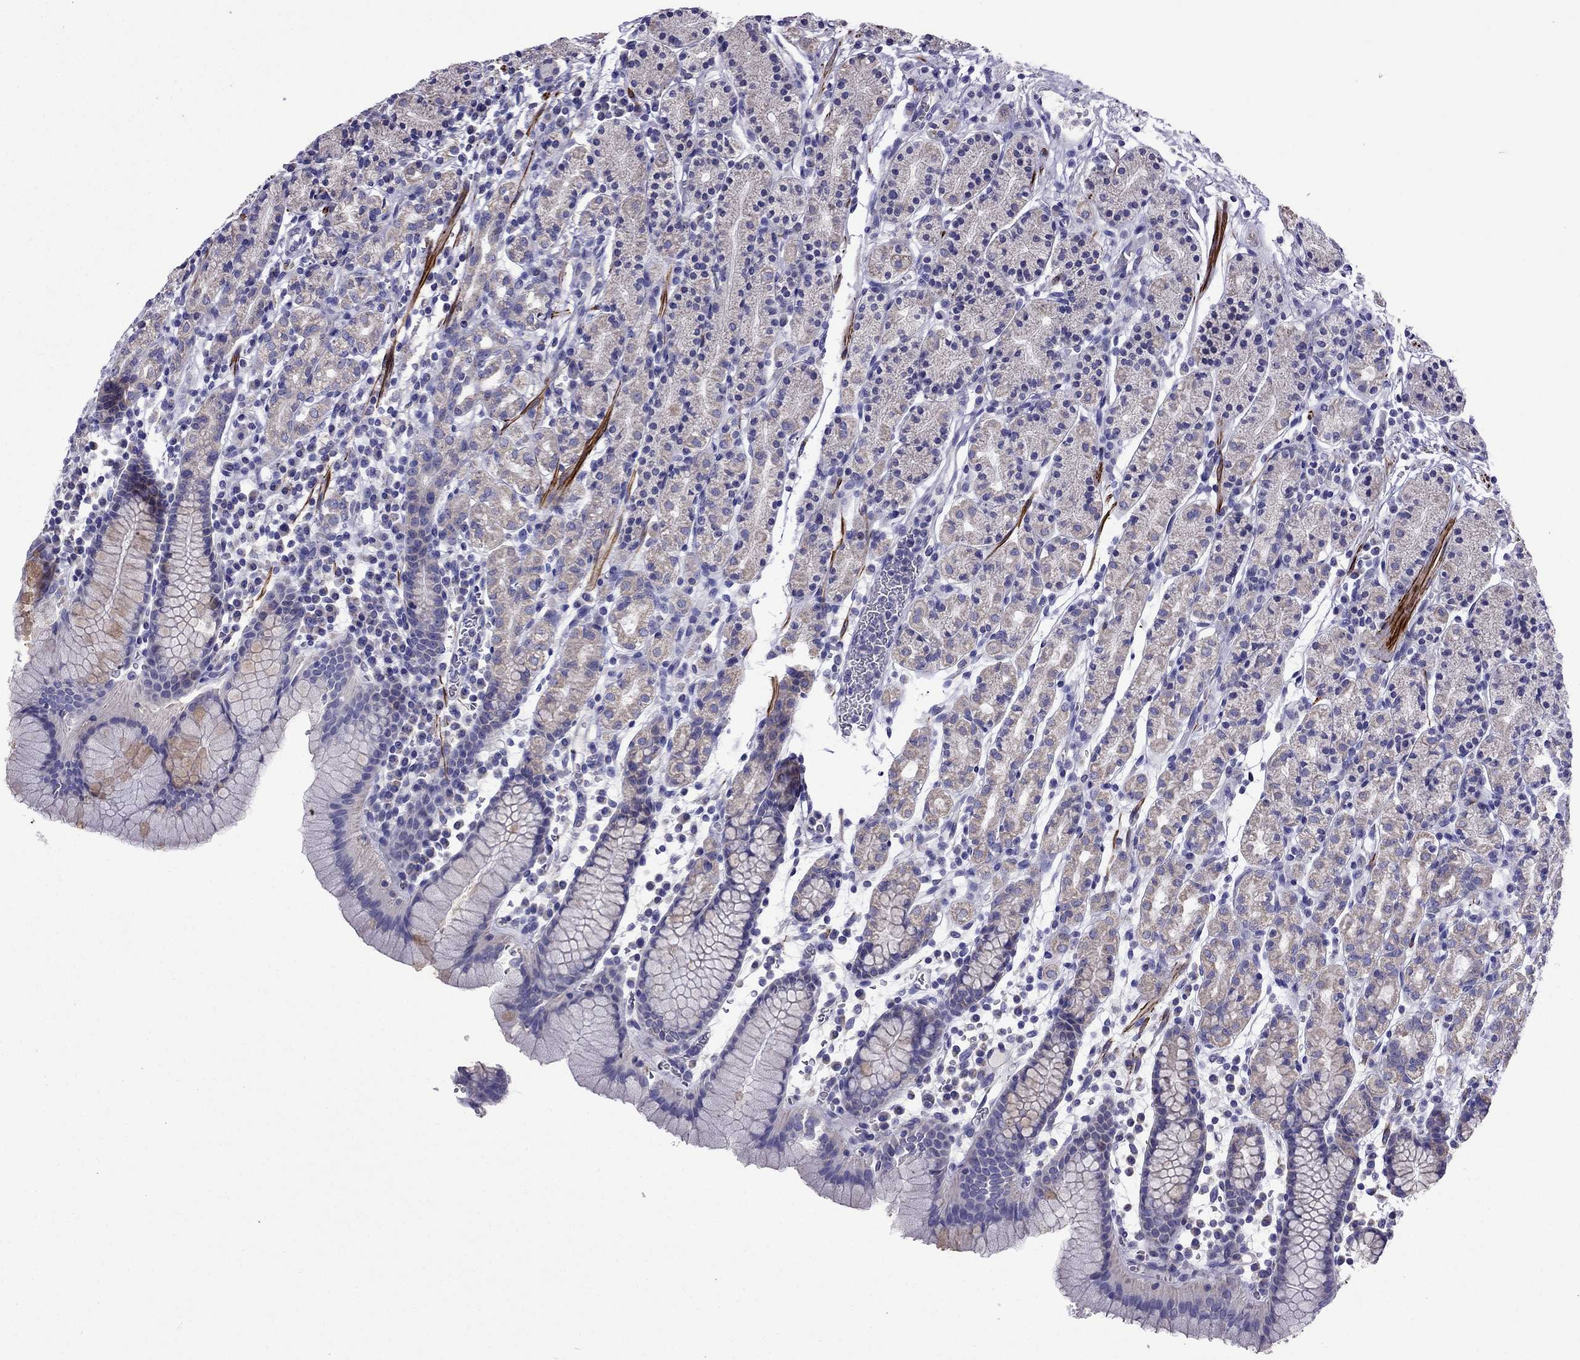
{"staining": {"intensity": "weak", "quantity": "25%-75%", "location": "cytoplasmic/membranous"}, "tissue": "stomach", "cell_type": "Glandular cells", "image_type": "normal", "snomed": [{"axis": "morphology", "description": "Normal tissue, NOS"}, {"axis": "topography", "description": "Stomach, upper"}, {"axis": "topography", "description": "Stomach"}], "caption": "Stomach stained with DAB immunohistochemistry (IHC) reveals low levels of weak cytoplasmic/membranous positivity in approximately 25%-75% of glandular cells.", "gene": "DSC1", "patient": {"sex": "male", "age": 62}}